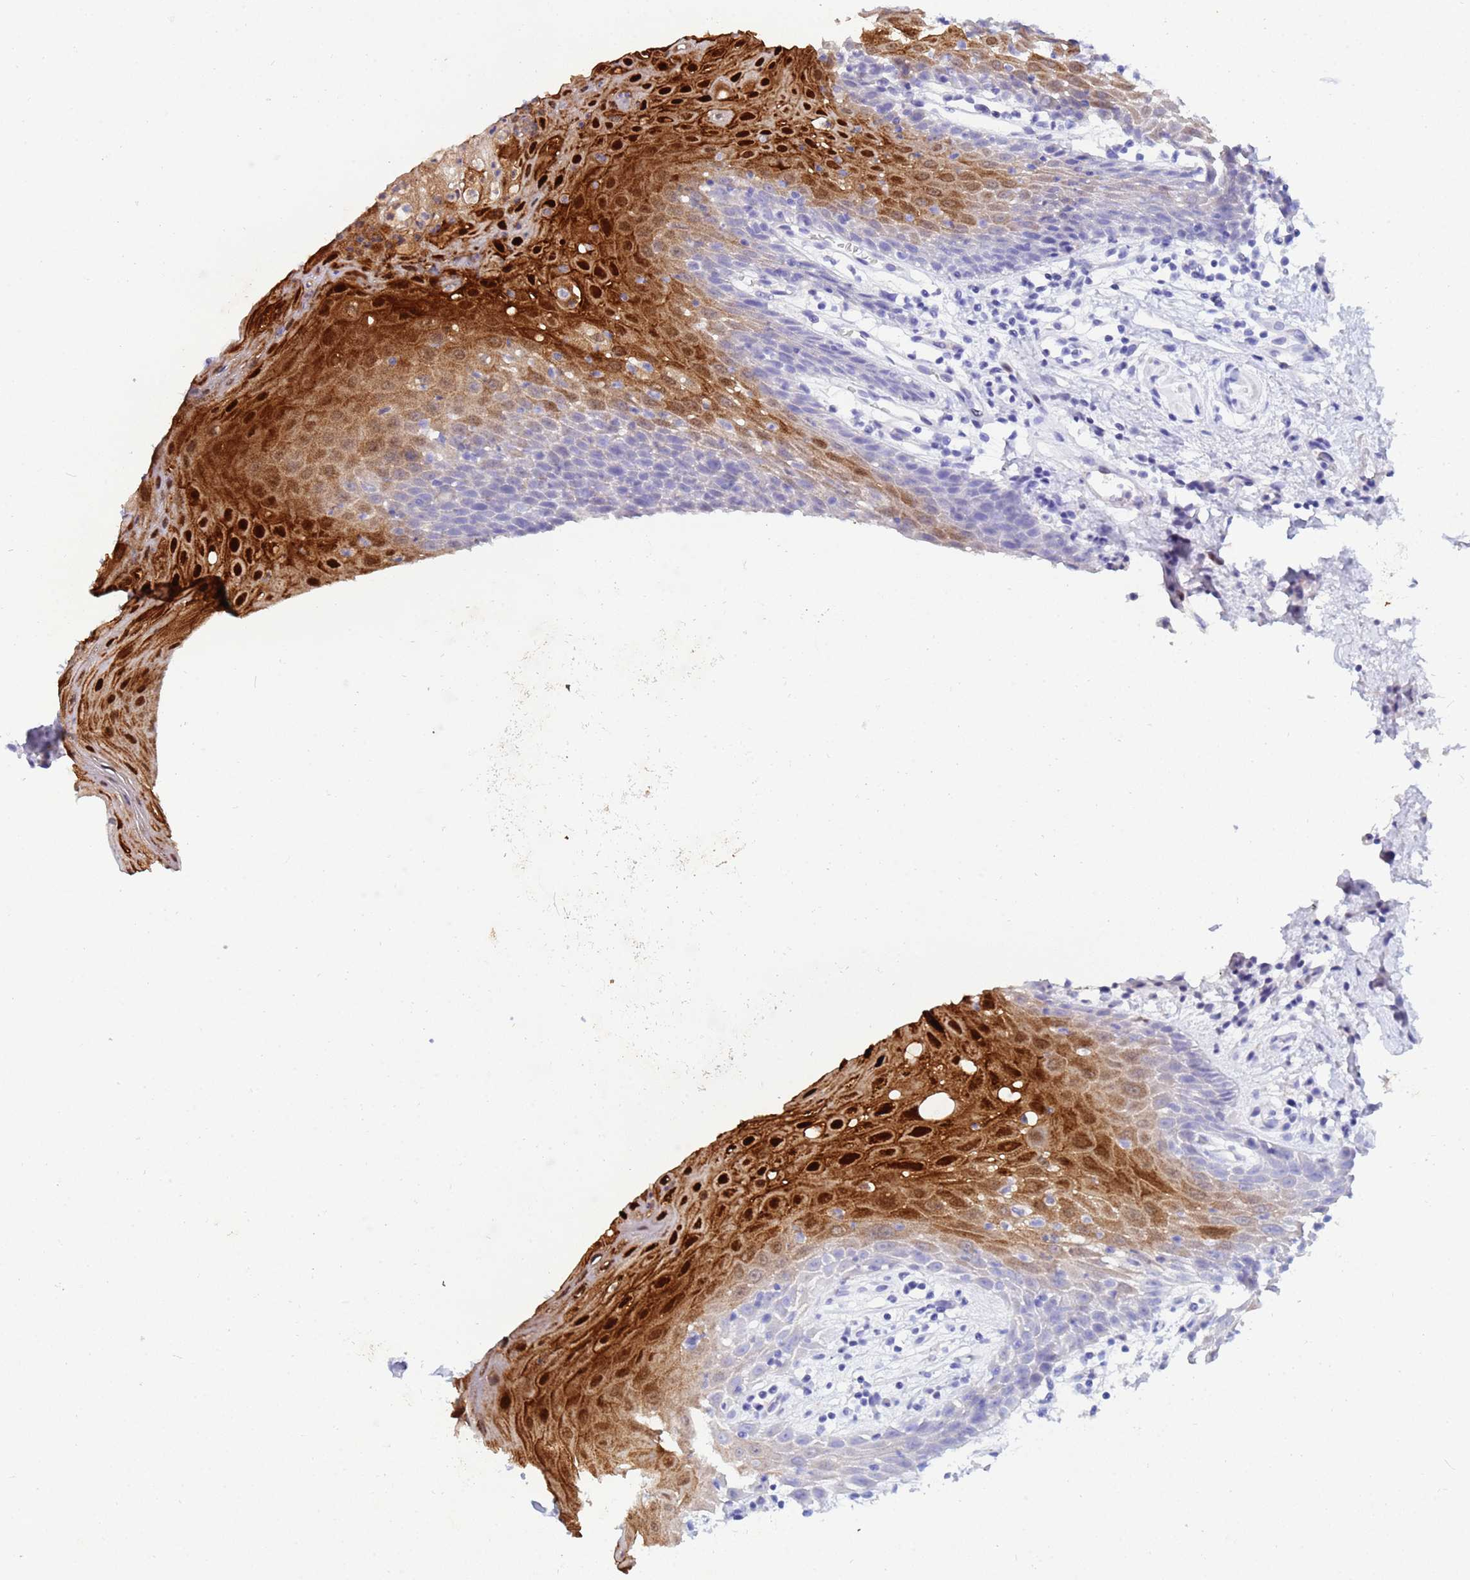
{"staining": {"intensity": "strong", "quantity": "<25%", "location": "cytoplasmic/membranous,nuclear"}, "tissue": "oral mucosa", "cell_type": "Squamous epithelial cells", "image_type": "normal", "snomed": [{"axis": "morphology", "description": "Normal tissue, NOS"}, {"axis": "topography", "description": "Oral tissue"}, {"axis": "topography", "description": "Tounge, NOS"}], "caption": "A high-resolution histopathology image shows IHC staining of normal oral mucosa, which reveals strong cytoplasmic/membranous,nuclear expression in approximately <25% of squamous epithelial cells.", "gene": "CSTB", "patient": {"sex": "female", "age": 59}}